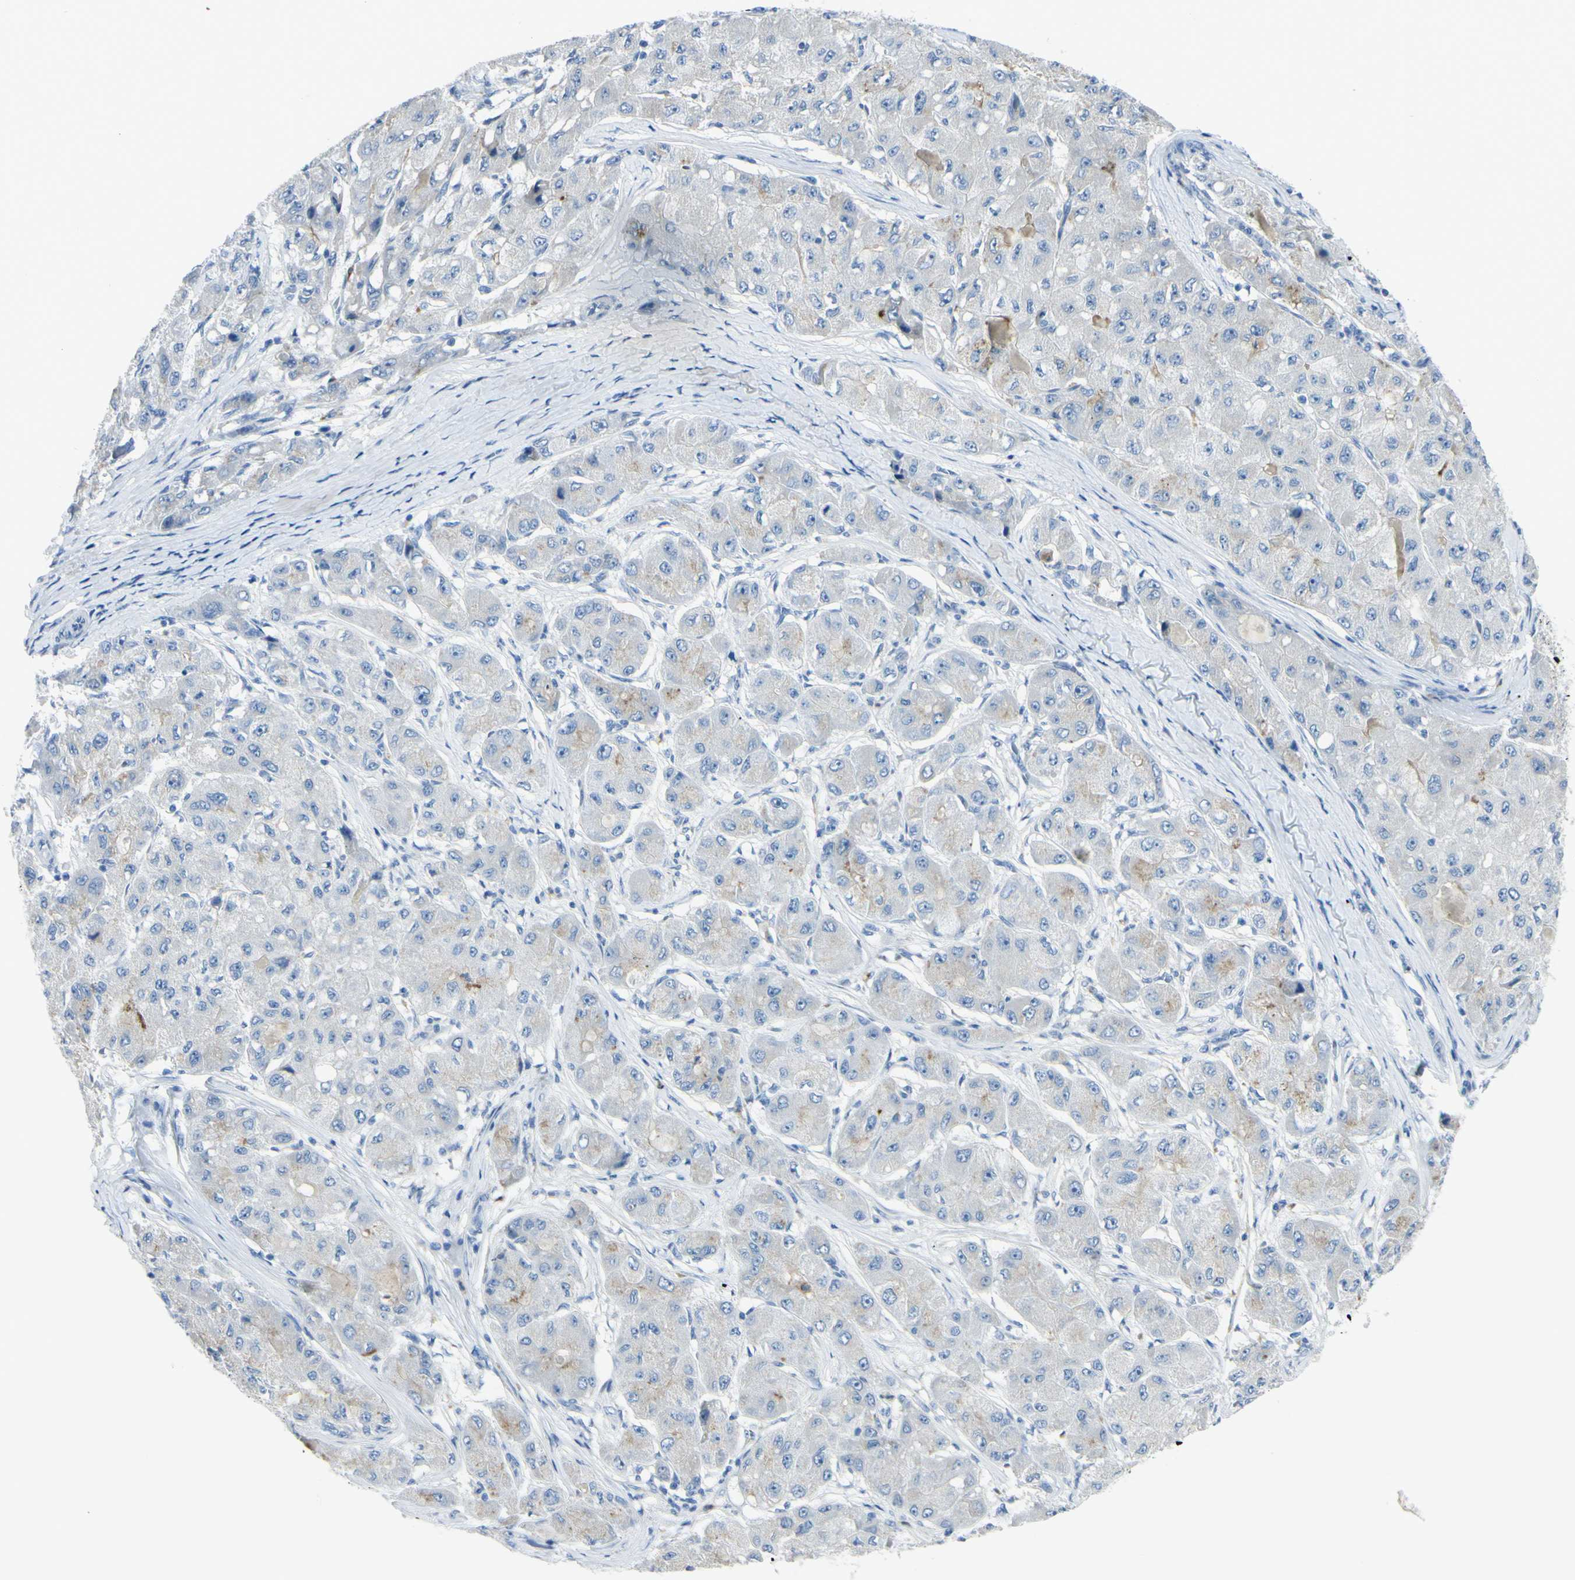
{"staining": {"intensity": "weak", "quantity": "25%-75%", "location": "cytoplasmic/membranous"}, "tissue": "liver cancer", "cell_type": "Tumor cells", "image_type": "cancer", "snomed": [{"axis": "morphology", "description": "Carcinoma, Hepatocellular, NOS"}, {"axis": "topography", "description": "Liver"}], "caption": "This is a histology image of immunohistochemistry staining of liver hepatocellular carcinoma, which shows weak expression in the cytoplasmic/membranous of tumor cells.", "gene": "ZNF557", "patient": {"sex": "male", "age": 80}}